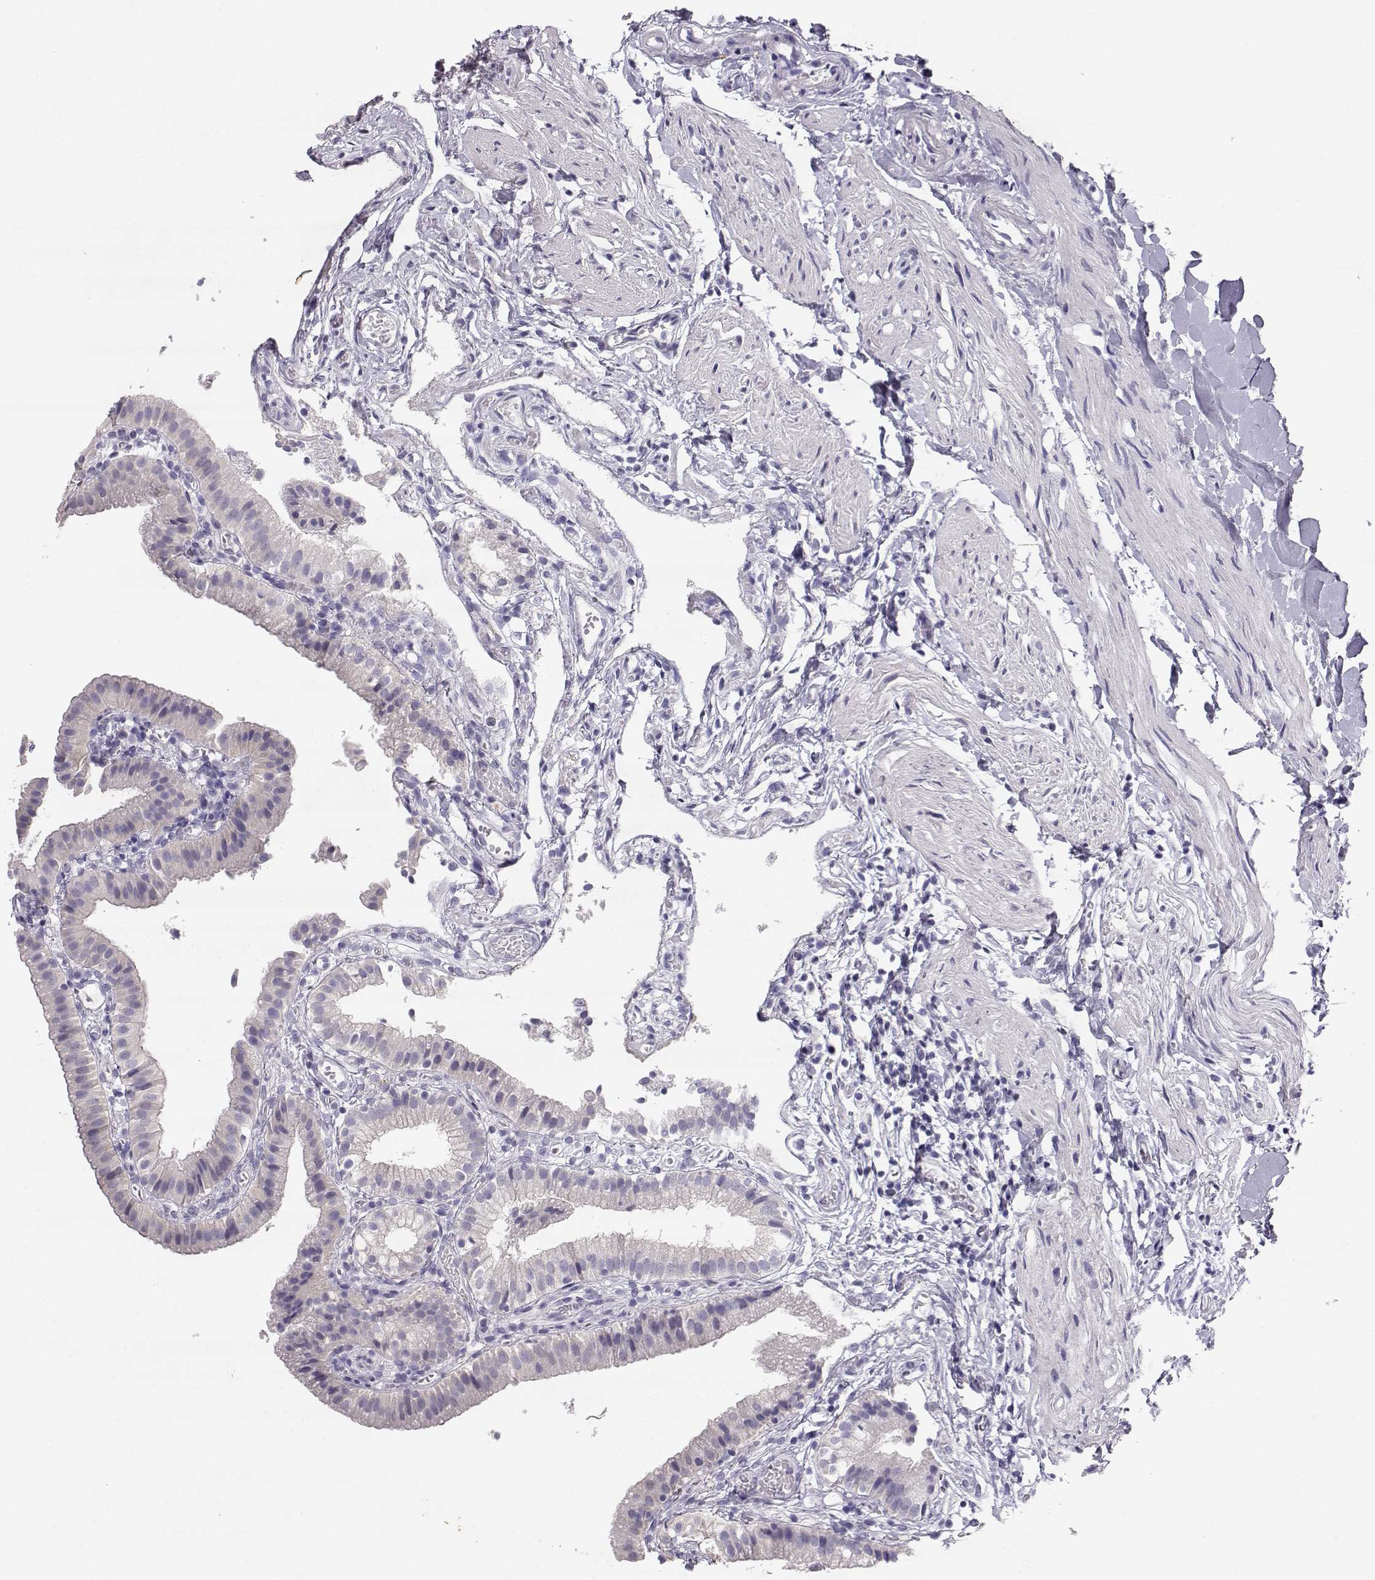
{"staining": {"intensity": "negative", "quantity": "none", "location": "none"}, "tissue": "gallbladder", "cell_type": "Glandular cells", "image_type": "normal", "snomed": [{"axis": "morphology", "description": "Normal tissue, NOS"}, {"axis": "topography", "description": "Gallbladder"}], "caption": "The immunohistochemistry image has no significant staining in glandular cells of gallbladder. (Stains: DAB (3,3'-diaminobenzidine) immunohistochemistry with hematoxylin counter stain, Microscopy: brightfield microscopy at high magnification).", "gene": "RD3", "patient": {"sex": "female", "age": 47}}